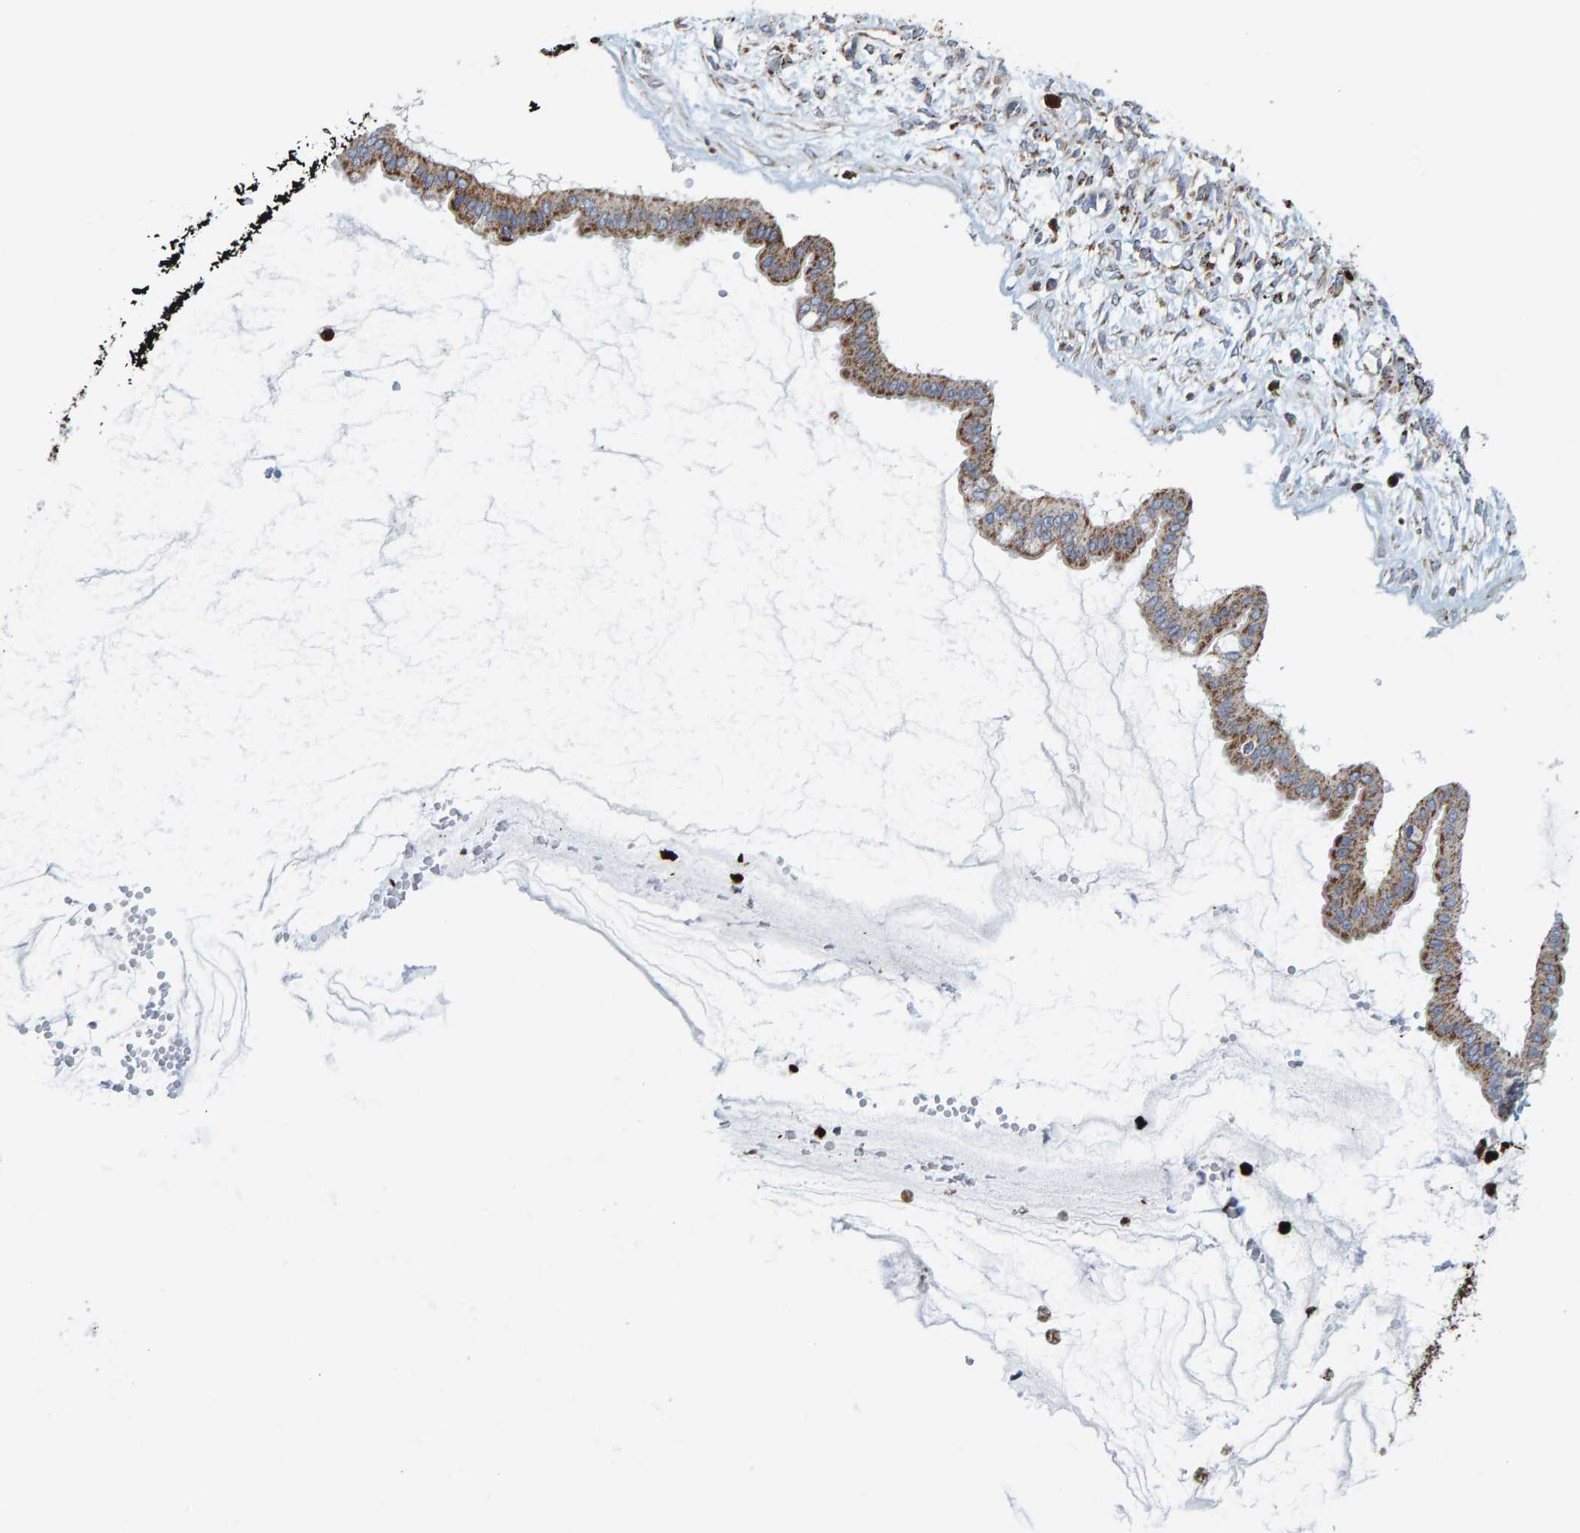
{"staining": {"intensity": "moderate", "quantity": ">75%", "location": "cytoplasmic/membranous"}, "tissue": "ovarian cancer", "cell_type": "Tumor cells", "image_type": "cancer", "snomed": [{"axis": "morphology", "description": "Cystadenocarcinoma, mucinous, NOS"}, {"axis": "topography", "description": "Ovary"}], "caption": "Ovarian cancer was stained to show a protein in brown. There is medium levels of moderate cytoplasmic/membranous expression in approximately >75% of tumor cells.", "gene": "B9D1", "patient": {"sex": "female", "age": 73}}